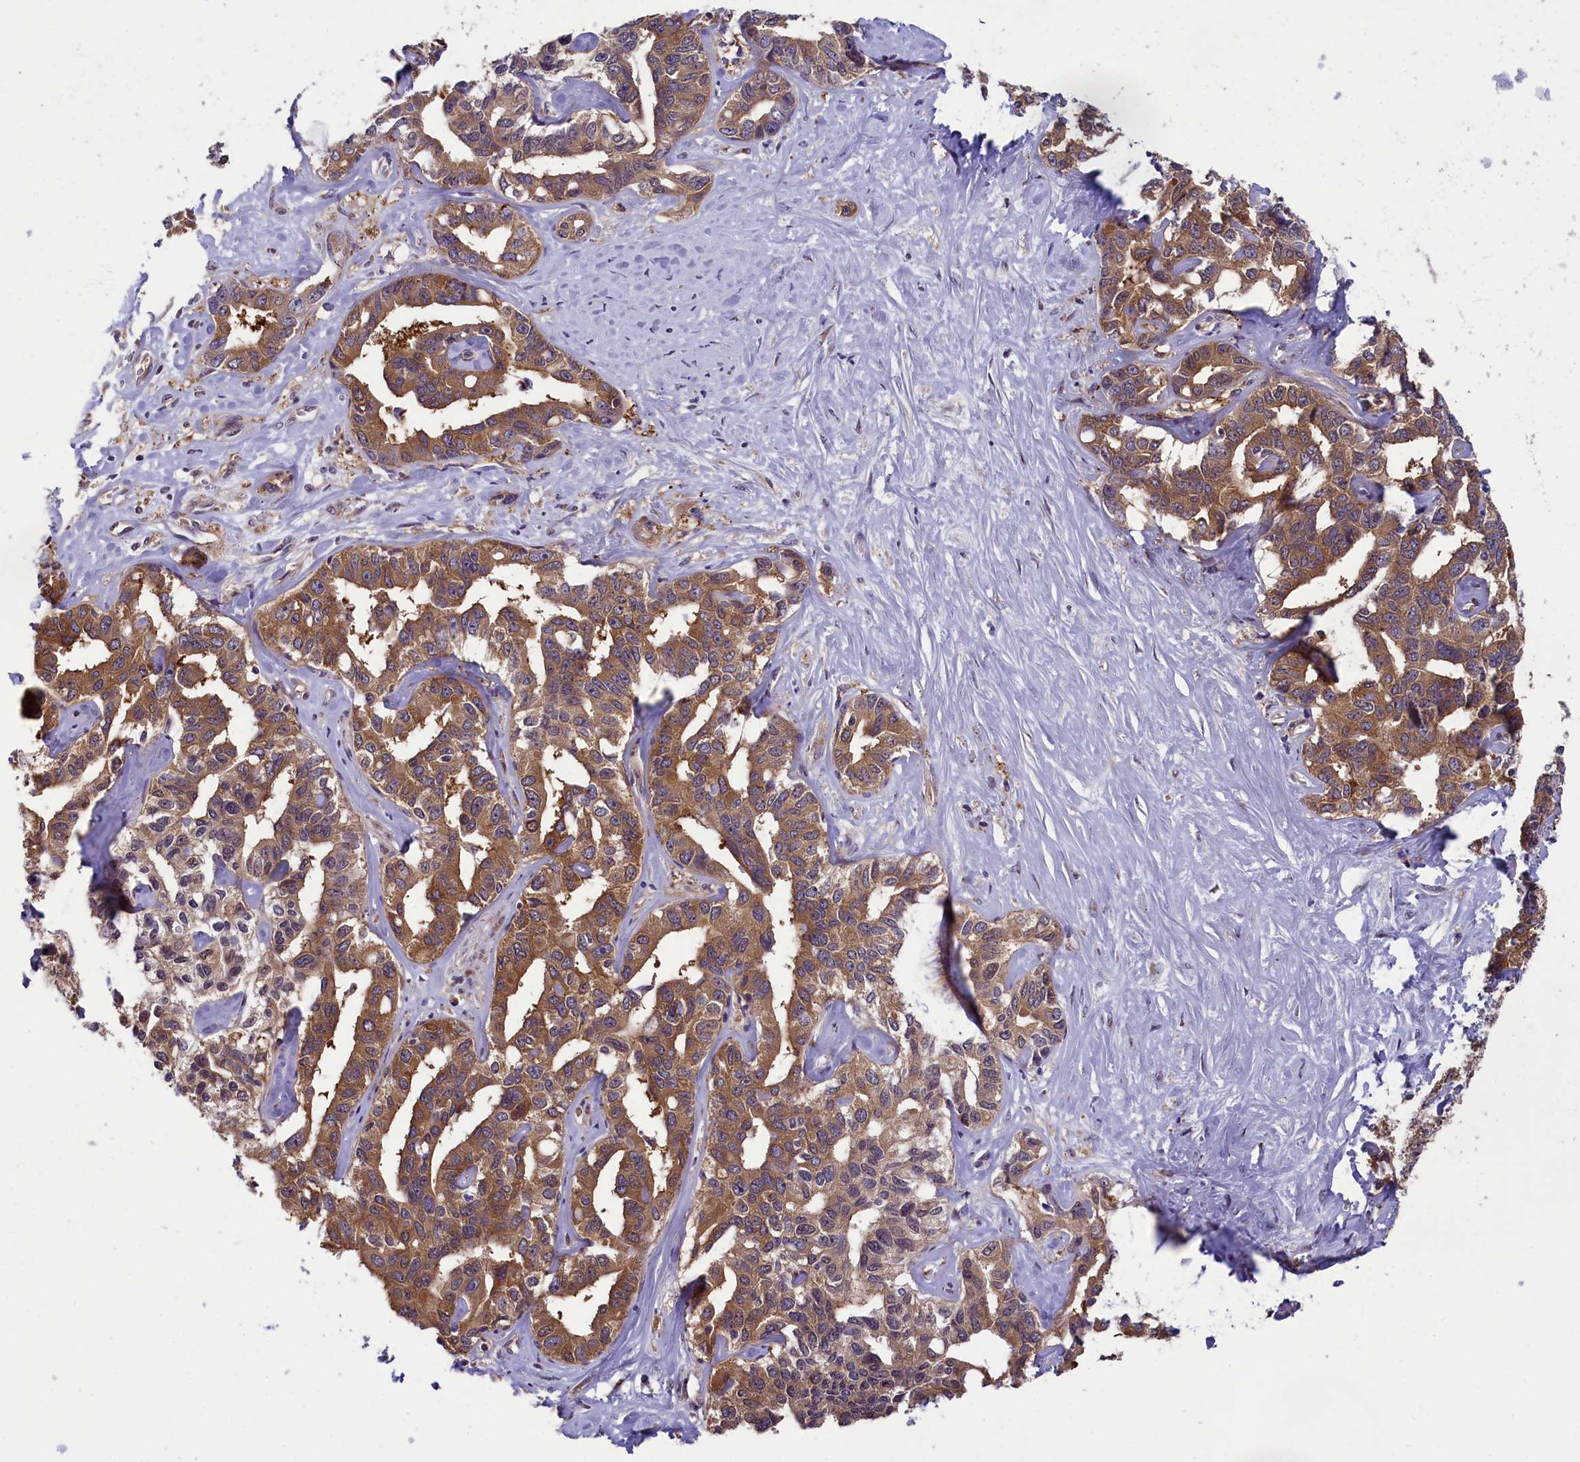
{"staining": {"intensity": "moderate", "quantity": ">75%", "location": "cytoplasmic/membranous"}, "tissue": "liver cancer", "cell_type": "Tumor cells", "image_type": "cancer", "snomed": [{"axis": "morphology", "description": "Cholangiocarcinoma"}, {"axis": "topography", "description": "Liver"}], "caption": "Protein expression by immunohistochemistry displays moderate cytoplasmic/membranous expression in approximately >75% of tumor cells in cholangiocarcinoma (liver). The protein is stained brown, and the nuclei are stained in blue (DAB IHC with brightfield microscopy, high magnification).", "gene": "ABCC8", "patient": {"sex": "male", "age": 59}}